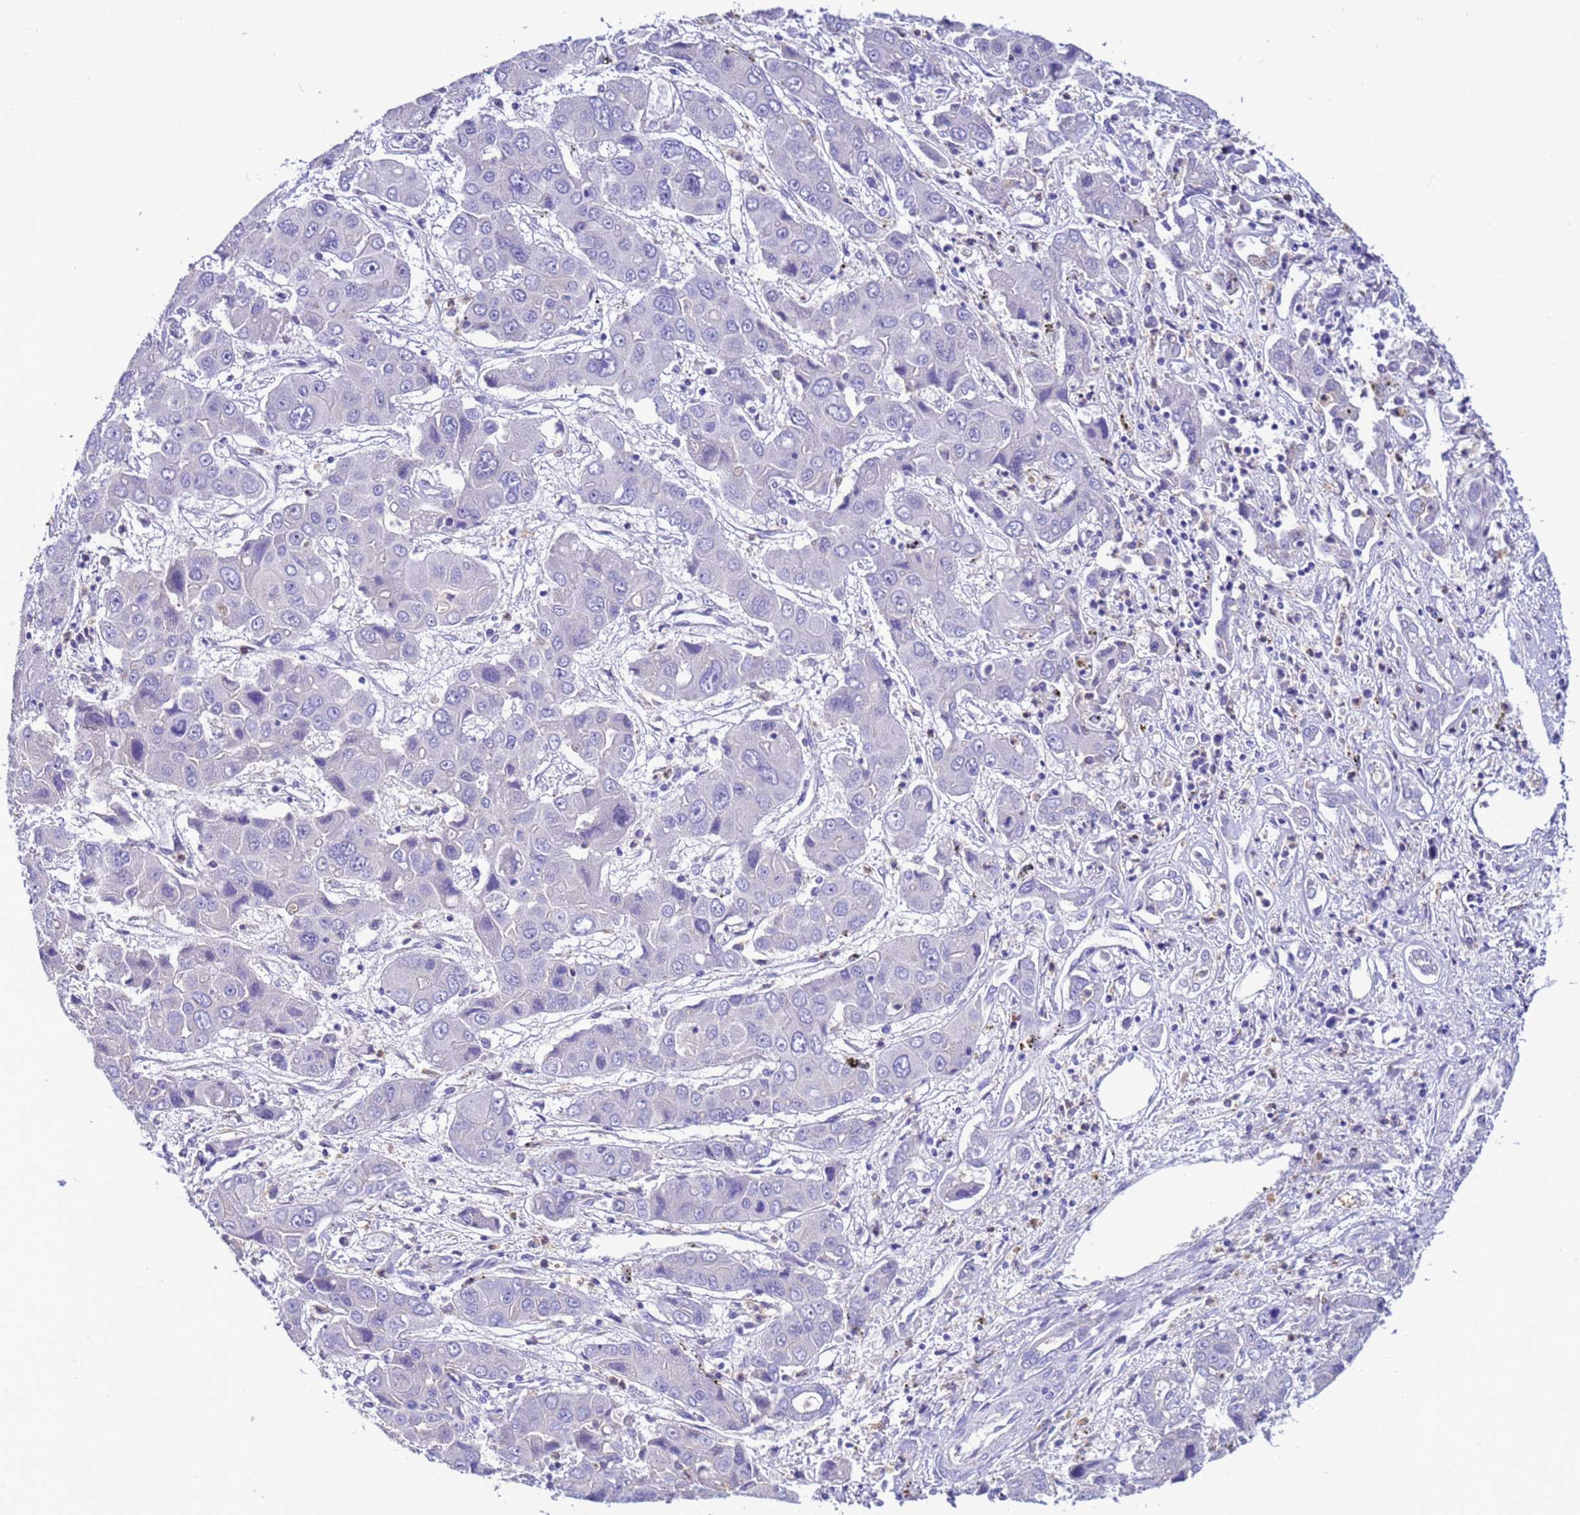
{"staining": {"intensity": "negative", "quantity": "none", "location": "none"}, "tissue": "liver cancer", "cell_type": "Tumor cells", "image_type": "cancer", "snomed": [{"axis": "morphology", "description": "Cholangiocarcinoma"}, {"axis": "topography", "description": "Liver"}], "caption": "Cholangiocarcinoma (liver) stained for a protein using IHC shows no expression tumor cells.", "gene": "KICS2", "patient": {"sex": "male", "age": 67}}